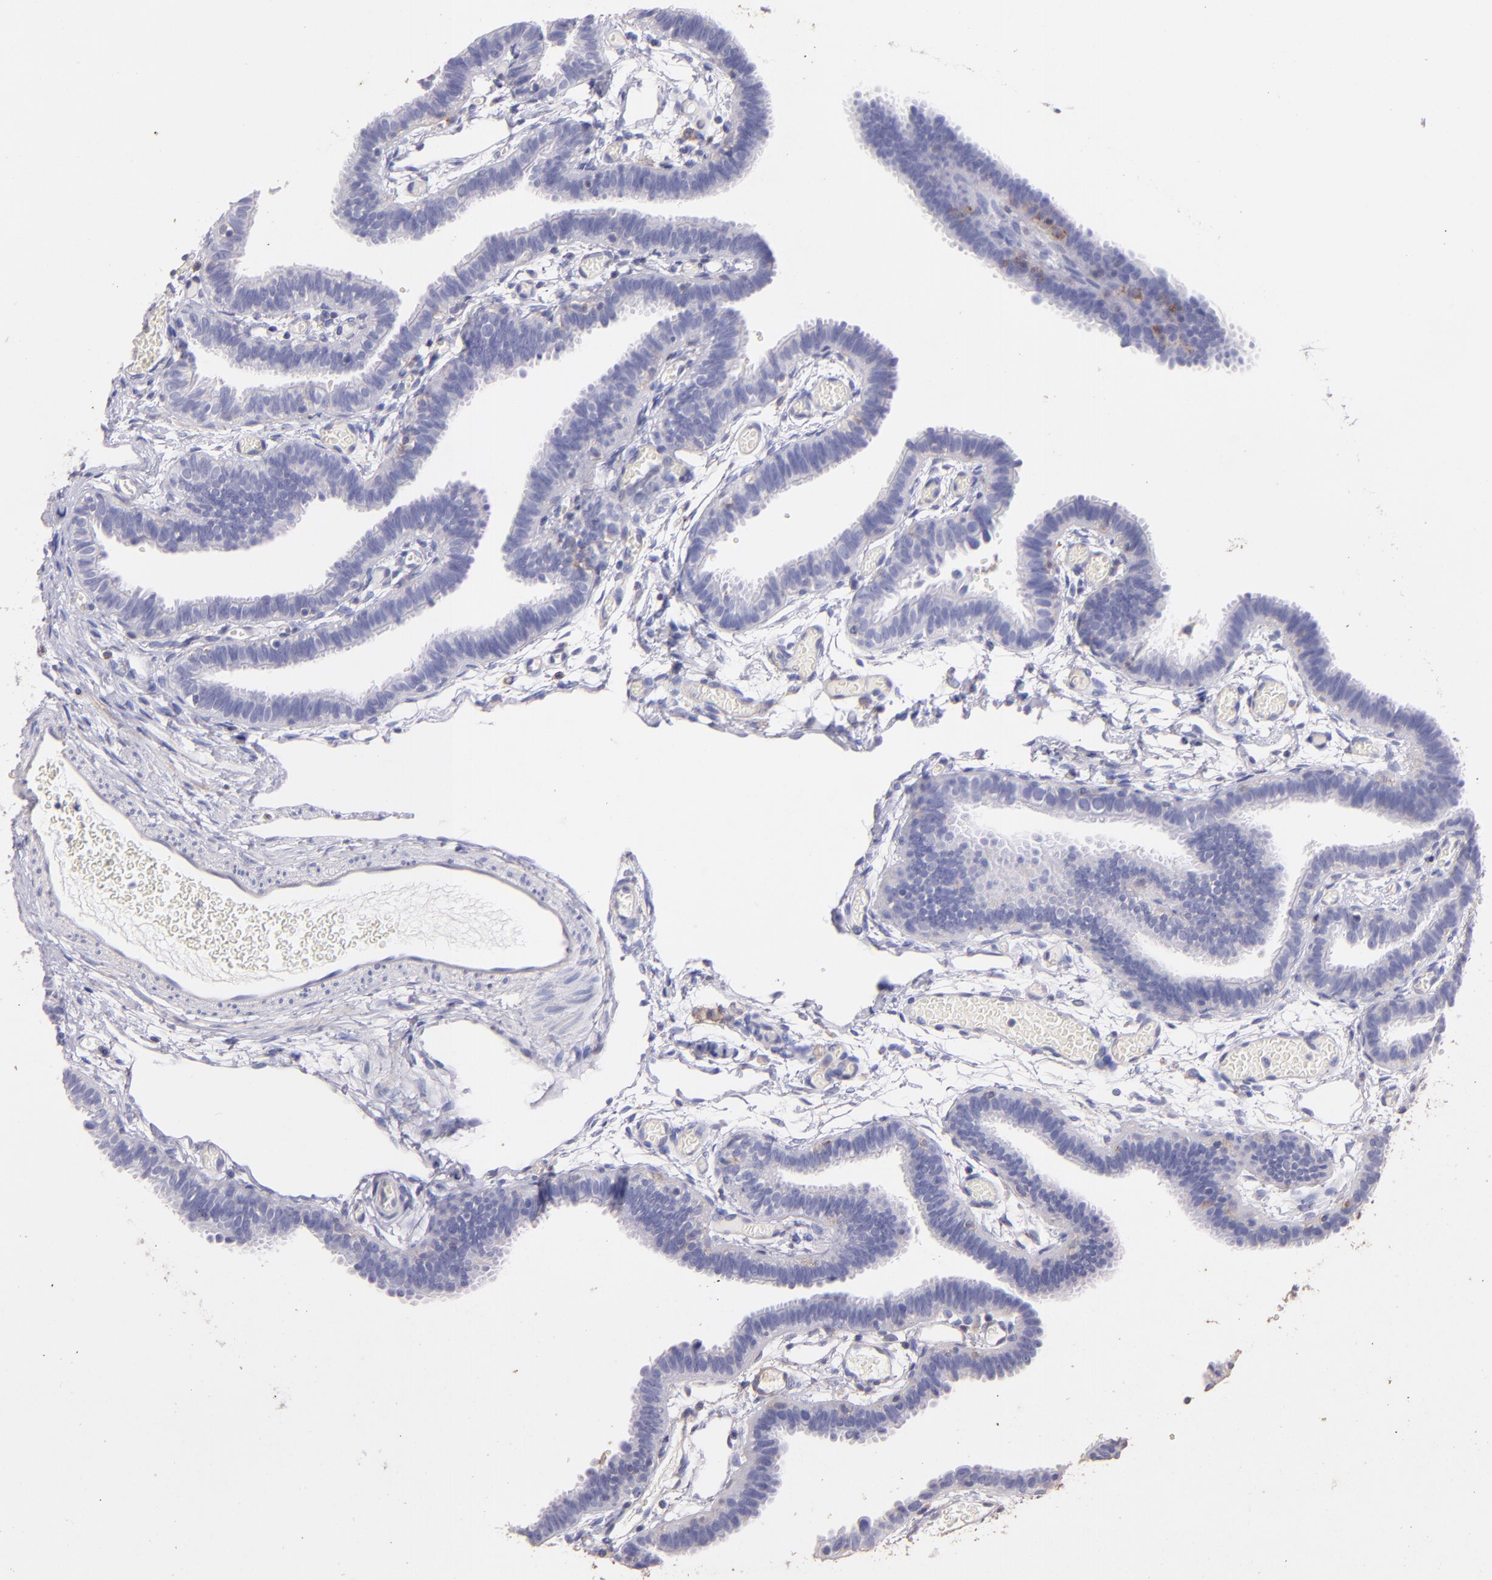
{"staining": {"intensity": "negative", "quantity": "none", "location": "none"}, "tissue": "fallopian tube", "cell_type": "Glandular cells", "image_type": "normal", "snomed": [{"axis": "morphology", "description": "Normal tissue, NOS"}, {"axis": "topography", "description": "Fallopian tube"}], "caption": "A micrograph of fallopian tube stained for a protein demonstrates no brown staining in glandular cells.", "gene": "RET", "patient": {"sex": "female", "age": 29}}